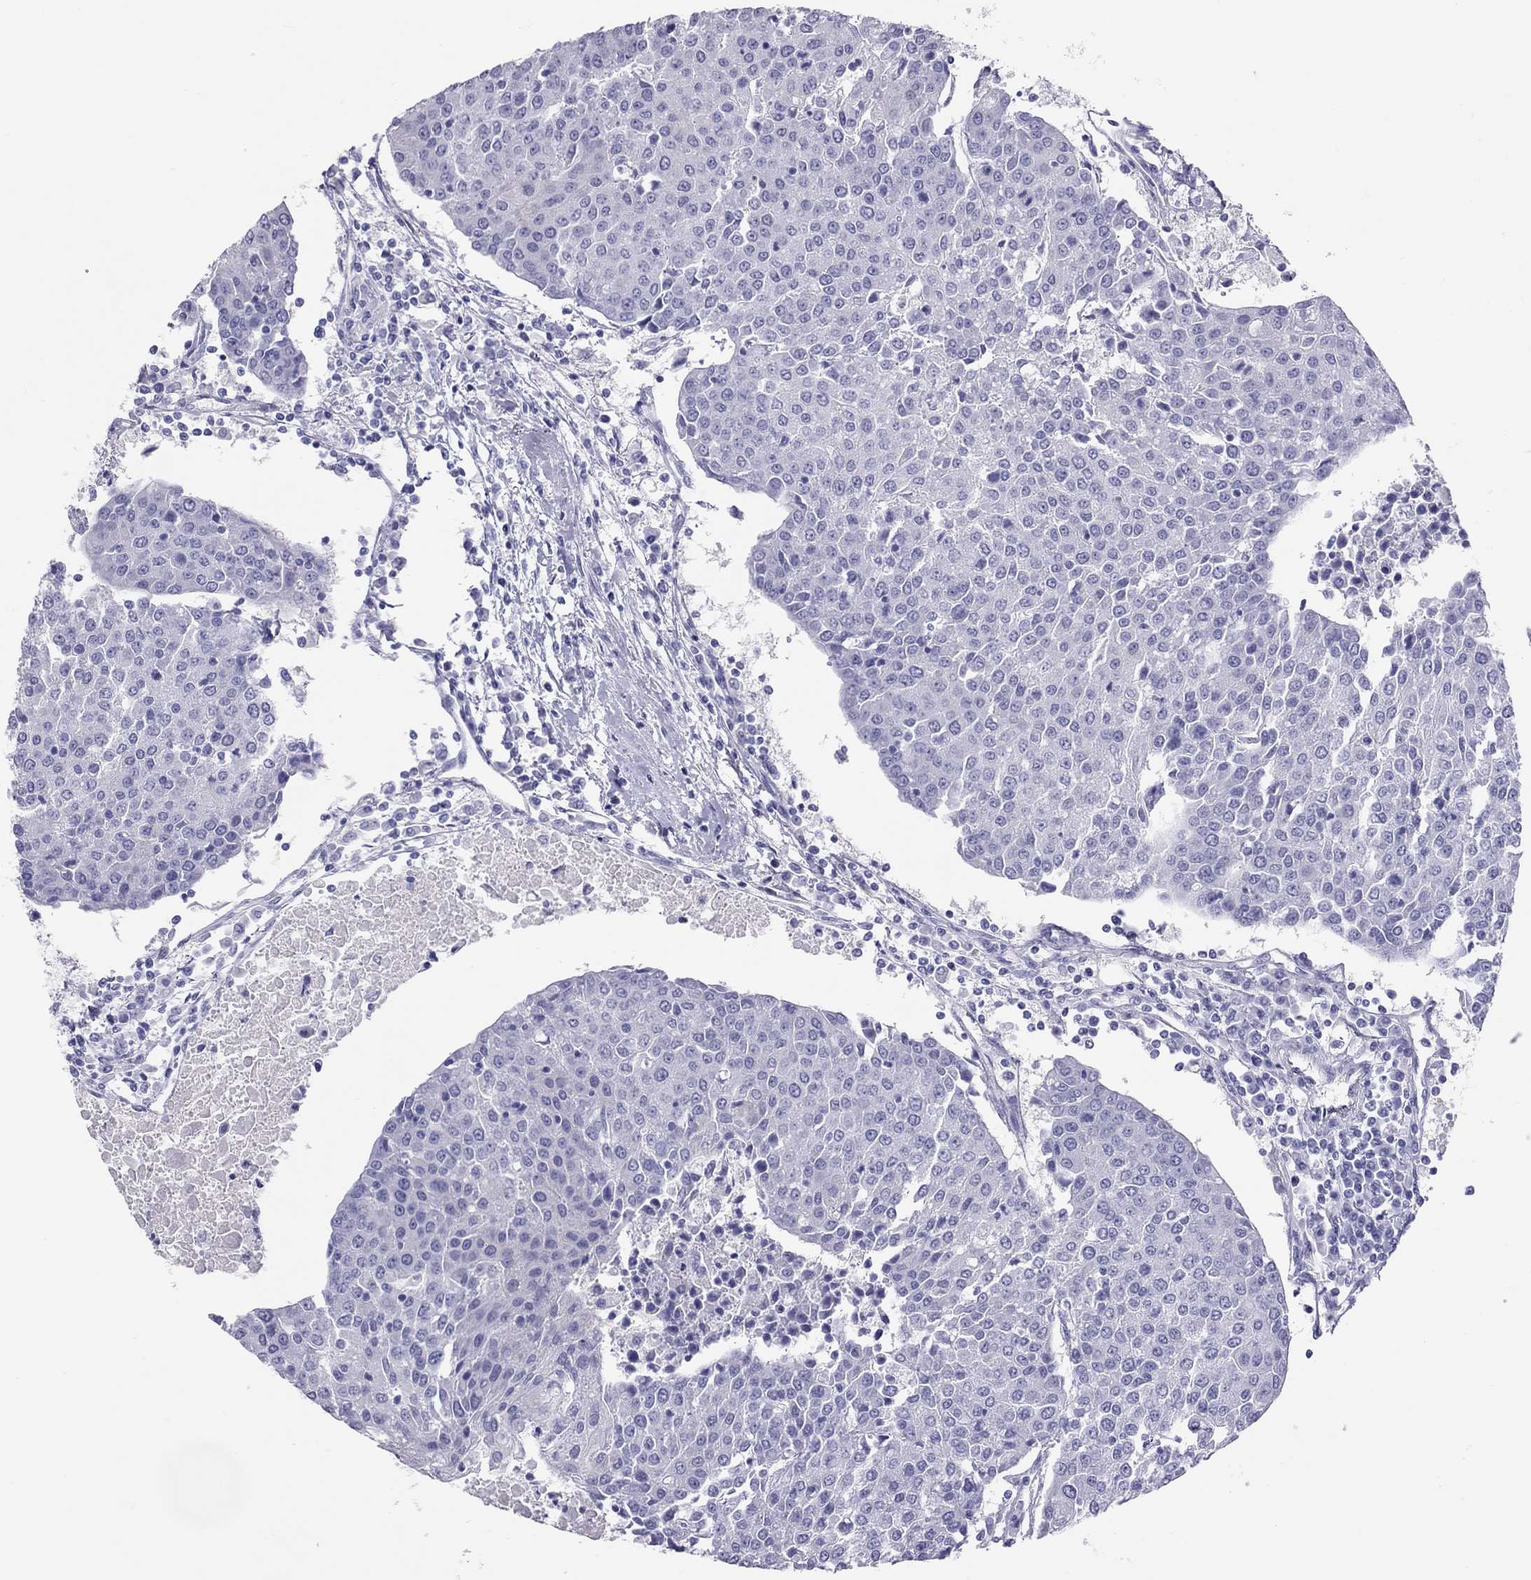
{"staining": {"intensity": "negative", "quantity": "none", "location": "none"}, "tissue": "urothelial cancer", "cell_type": "Tumor cells", "image_type": "cancer", "snomed": [{"axis": "morphology", "description": "Urothelial carcinoma, High grade"}, {"axis": "topography", "description": "Urinary bladder"}], "caption": "This is an immunohistochemistry histopathology image of human urothelial carcinoma (high-grade). There is no expression in tumor cells.", "gene": "PSMB11", "patient": {"sex": "female", "age": 85}}